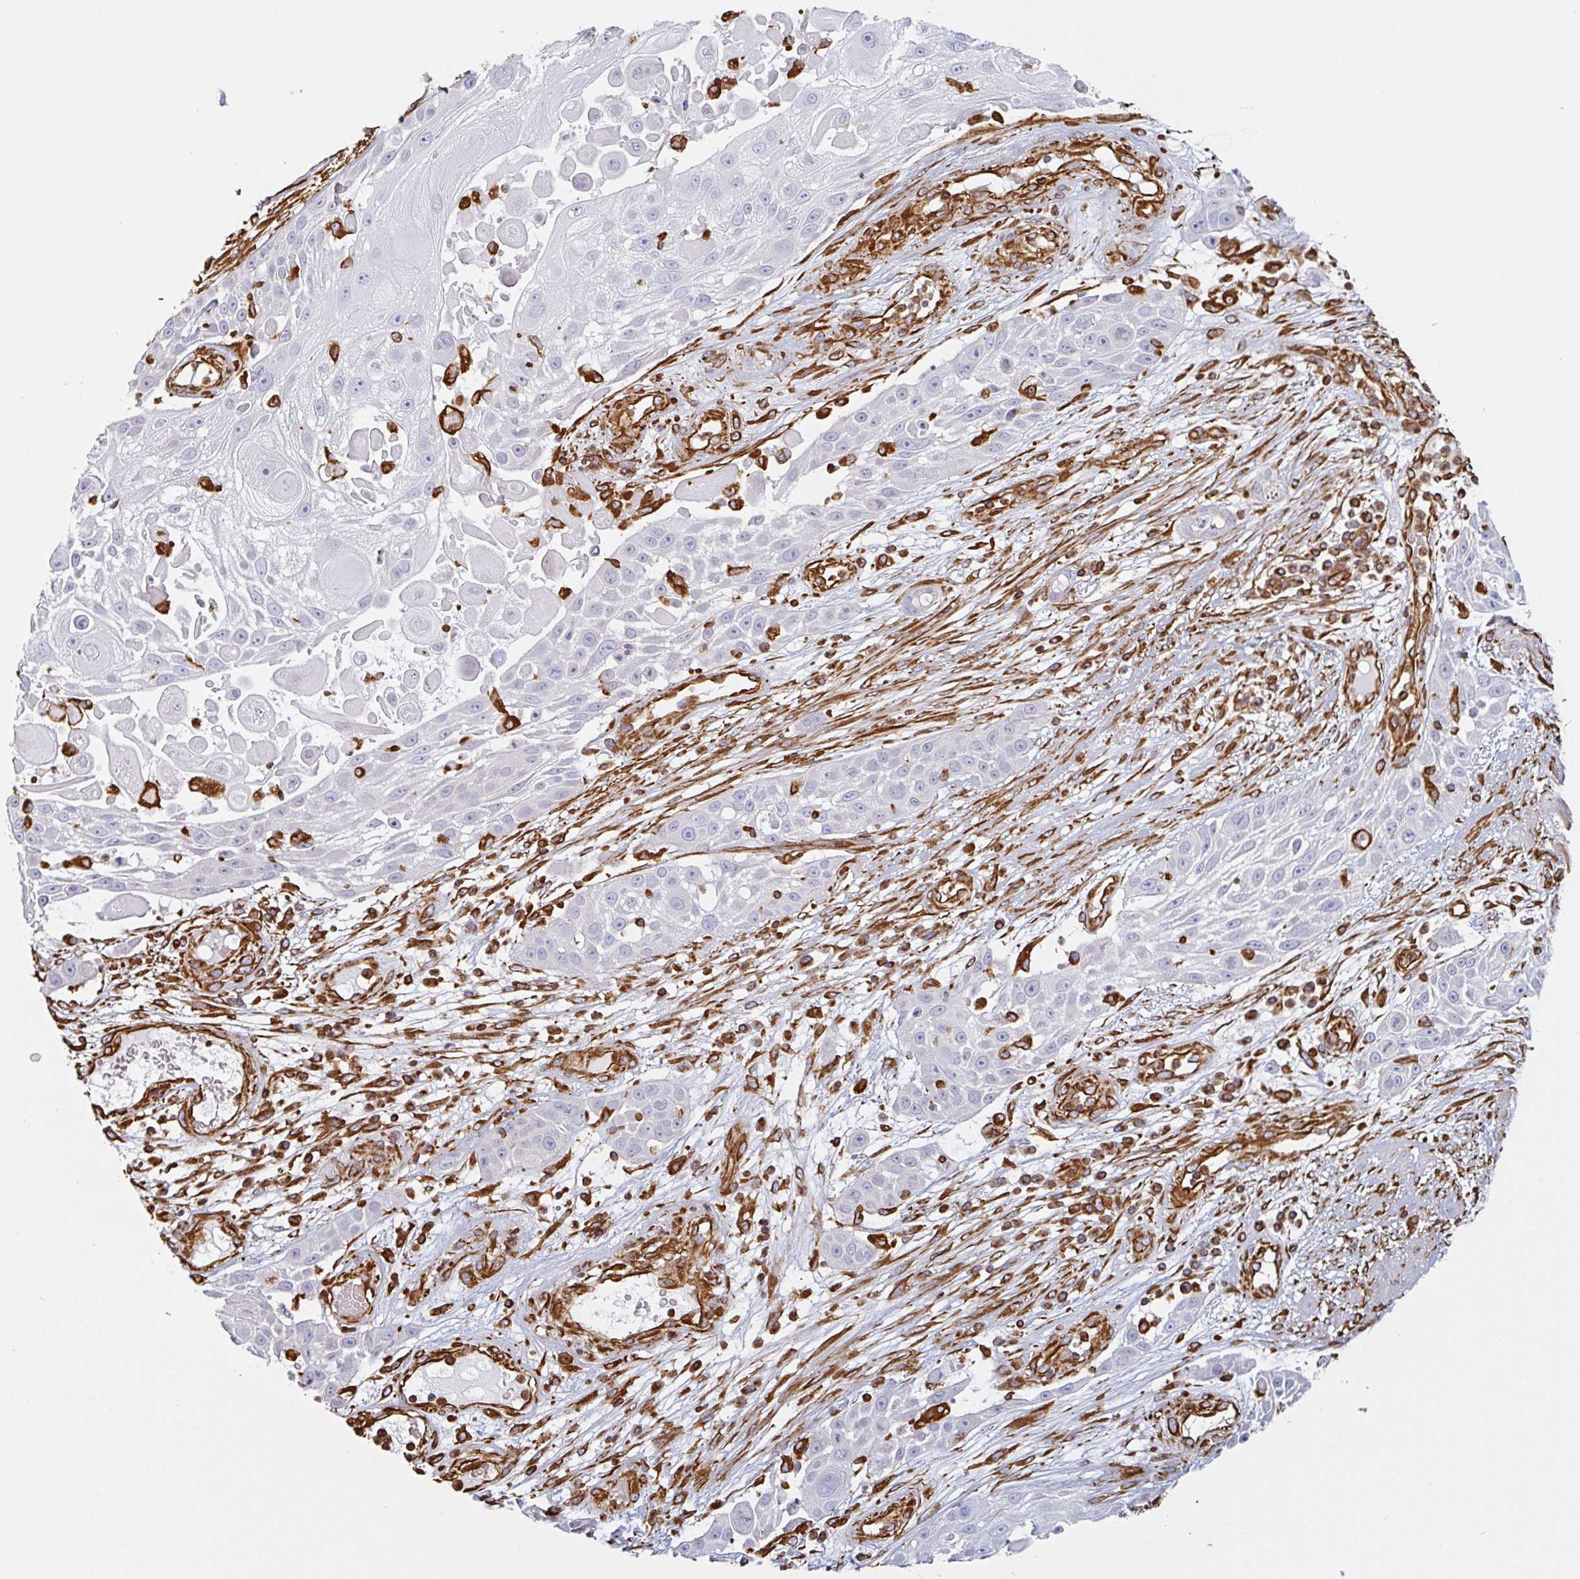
{"staining": {"intensity": "negative", "quantity": "none", "location": "none"}, "tissue": "skin cancer", "cell_type": "Tumor cells", "image_type": "cancer", "snomed": [{"axis": "morphology", "description": "Squamous cell carcinoma, NOS"}, {"axis": "topography", "description": "Skin"}], "caption": "The micrograph exhibits no staining of tumor cells in skin cancer (squamous cell carcinoma).", "gene": "PPFIA1", "patient": {"sex": "female", "age": 86}}